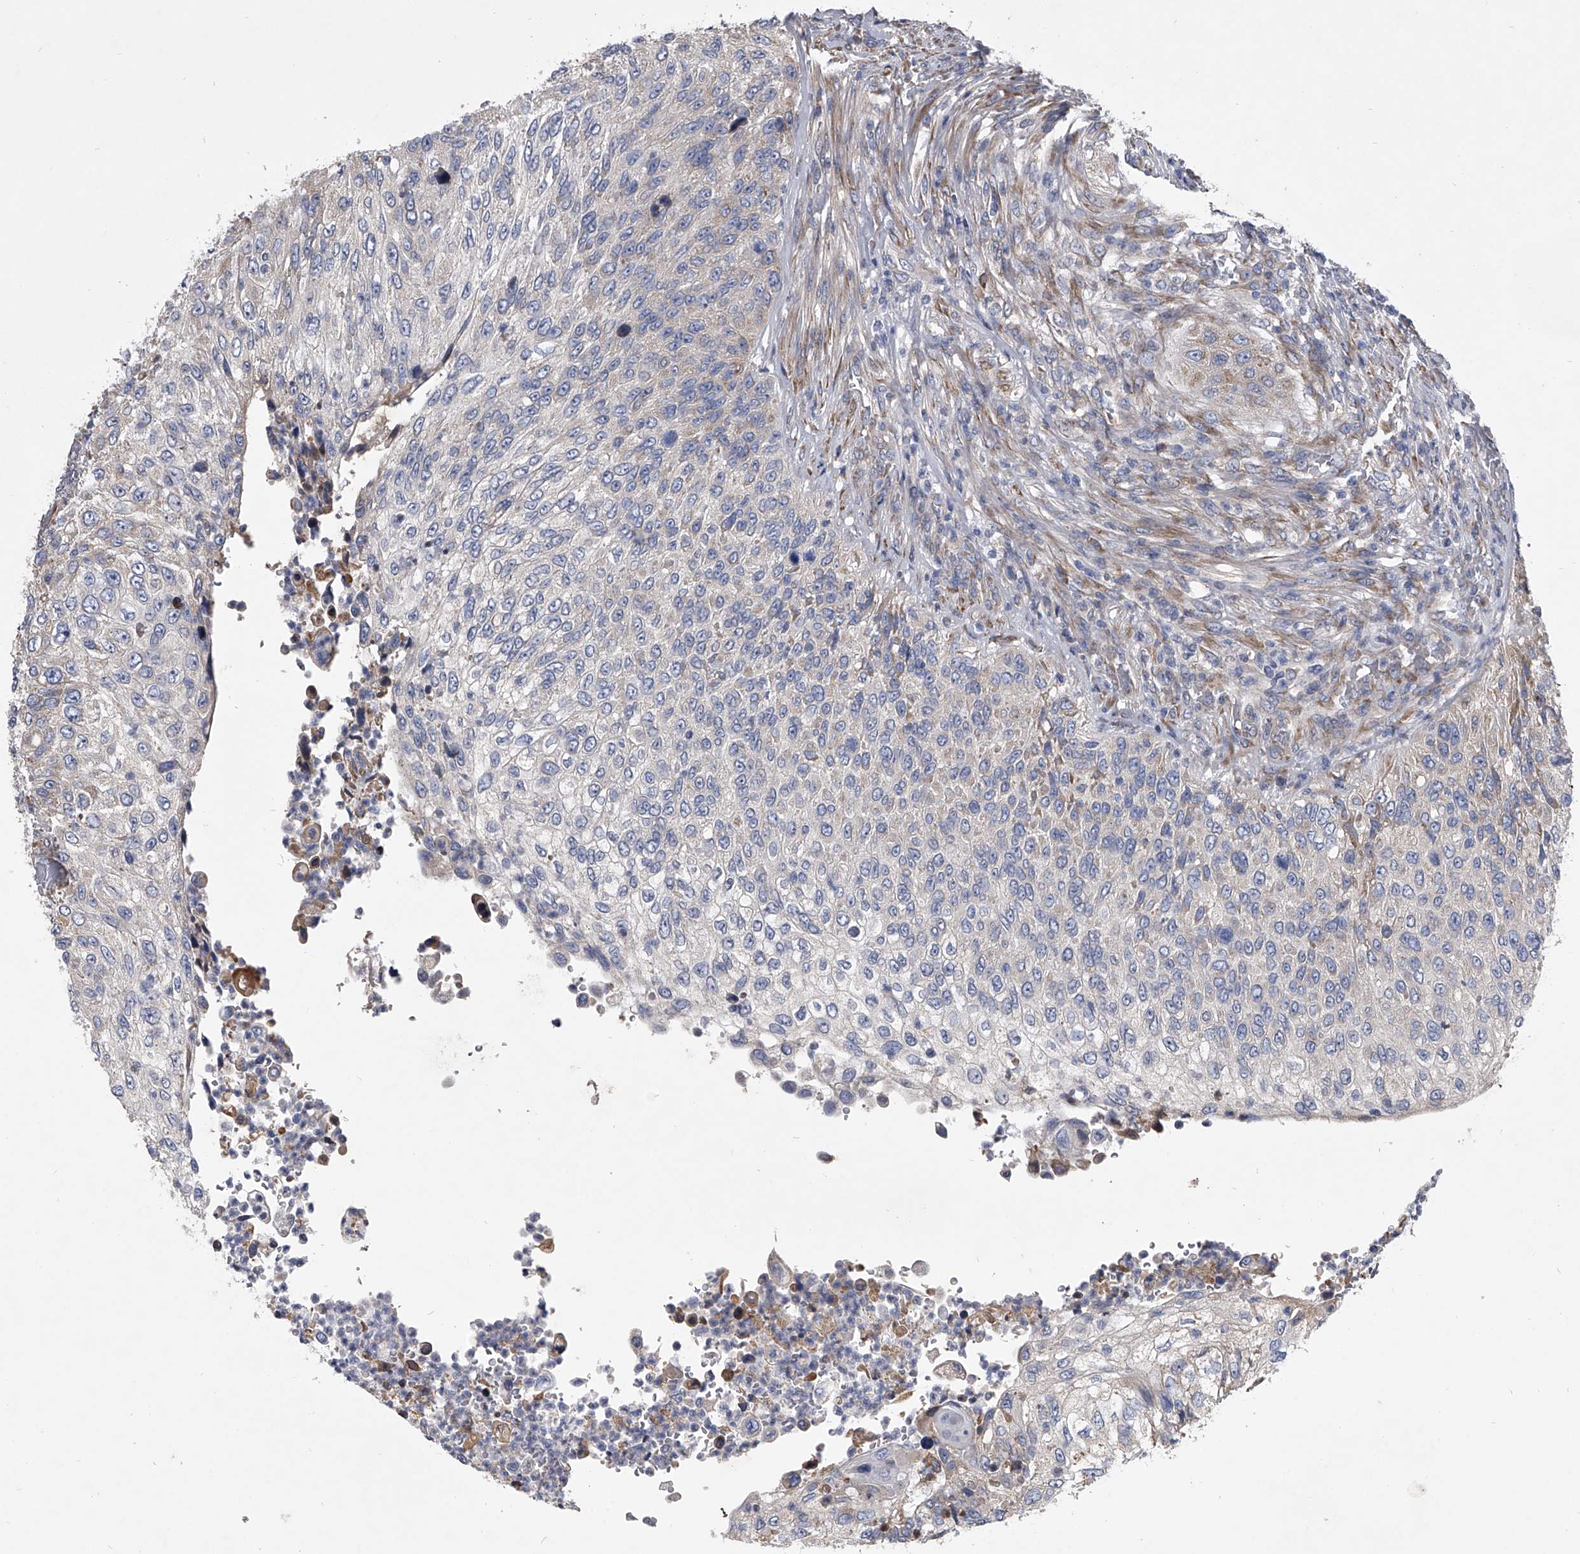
{"staining": {"intensity": "negative", "quantity": "none", "location": "none"}, "tissue": "urothelial cancer", "cell_type": "Tumor cells", "image_type": "cancer", "snomed": [{"axis": "morphology", "description": "Urothelial carcinoma, High grade"}, {"axis": "topography", "description": "Urinary bladder"}], "caption": "A histopathology image of human urothelial carcinoma (high-grade) is negative for staining in tumor cells. (Stains: DAB immunohistochemistry with hematoxylin counter stain, Microscopy: brightfield microscopy at high magnification).", "gene": "CCR4", "patient": {"sex": "female", "age": 60}}